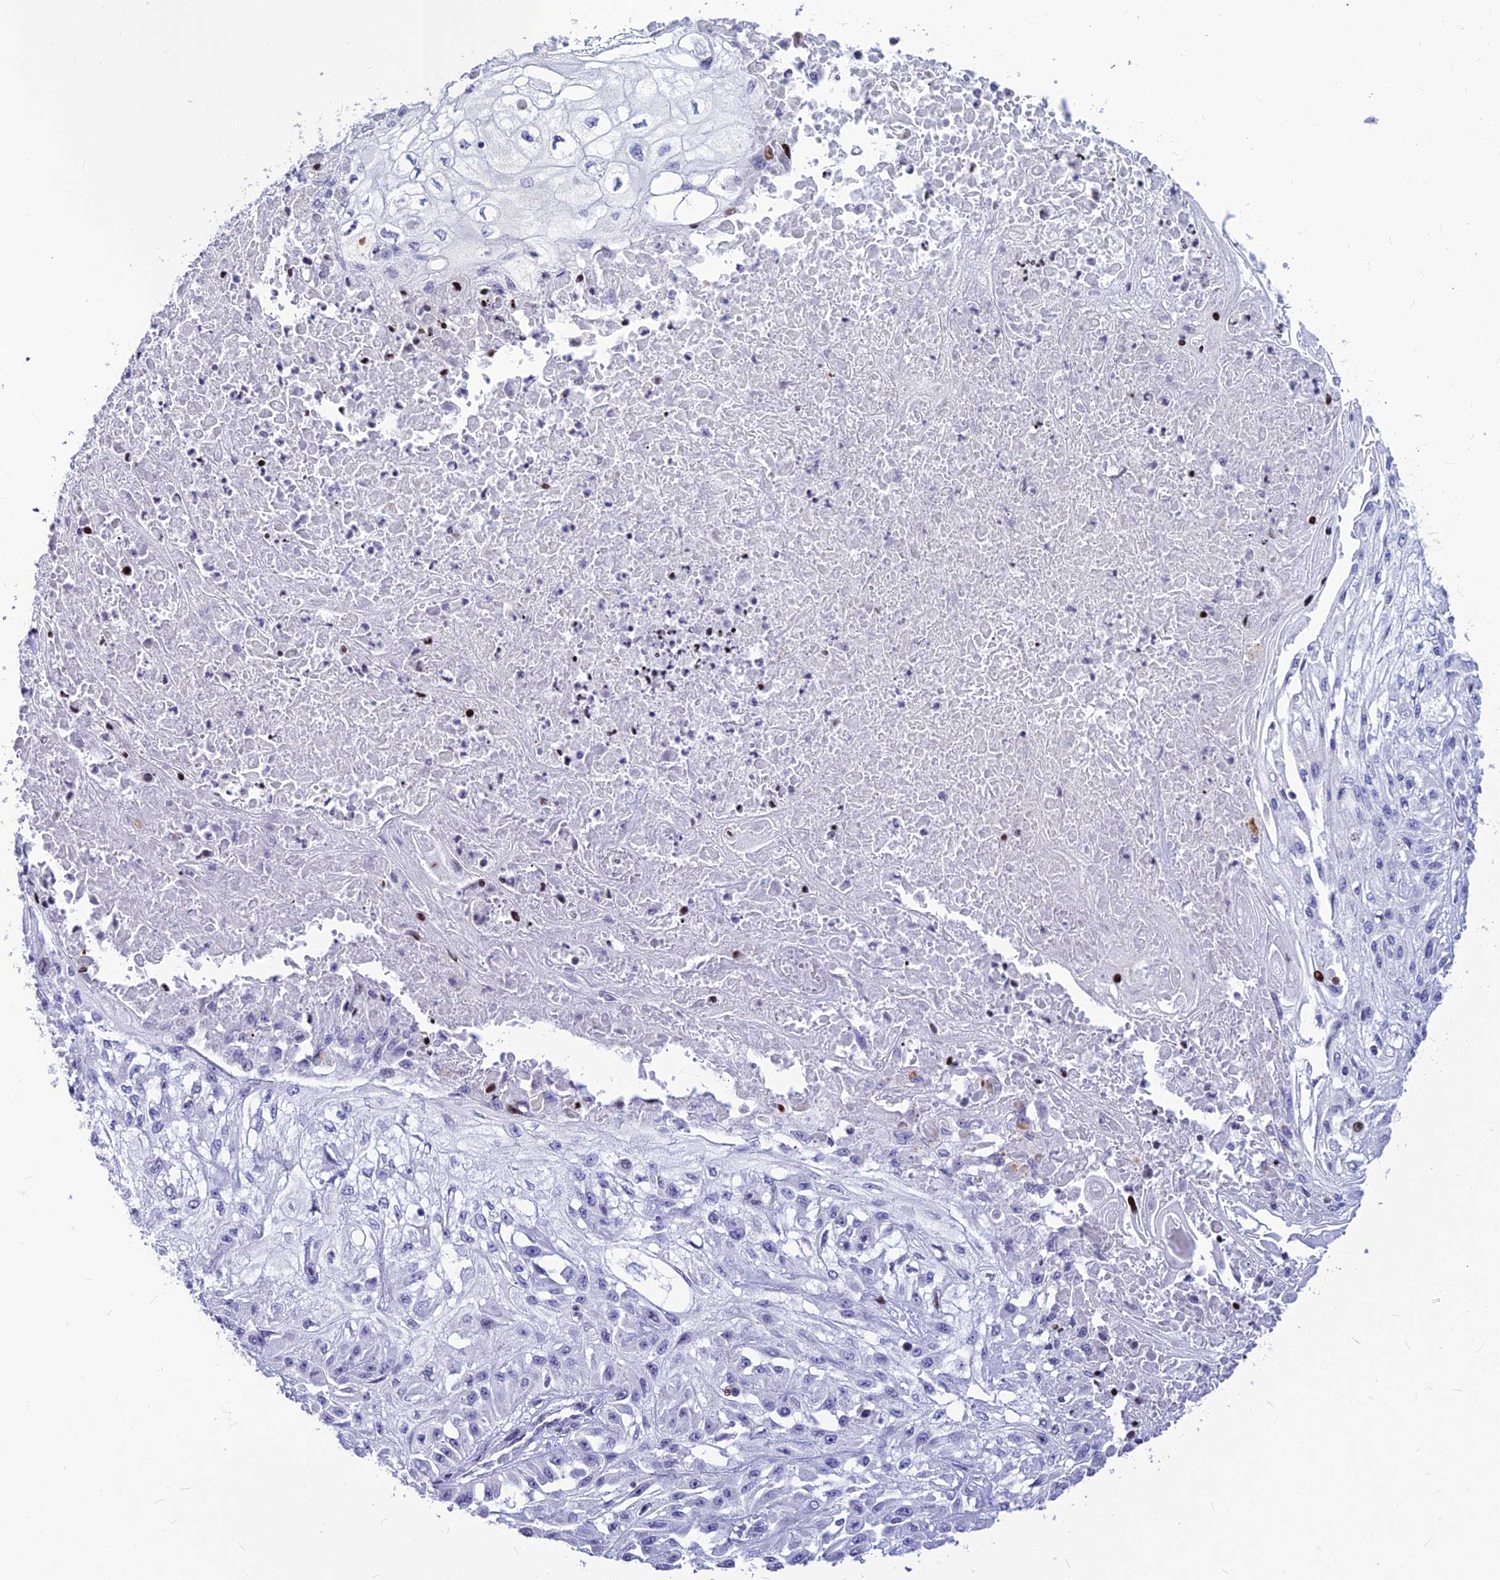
{"staining": {"intensity": "moderate", "quantity": "<25%", "location": "nuclear"}, "tissue": "skin cancer", "cell_type": "Tumor cells", "image_type": "cancer", "snomed": [{"axis": "morphology", "description": "Squamous cell carcinoma, NOS"}, {"axis": "morphology", "description": "Squamous cell carcinoma, metastatic, NOS"}, {"axis": "topography", "description": "Skin"}, {"axis": "topography", "description": "Lymph node"}], "caption": "A micrograph of human metastatic squamous cell carcinoma (skin) stained for a protein demonstrates moderate nuclear brown staining in tumor cells.", "gene": "PRPS1", "patient": {"sex": "male", "age": 75}}